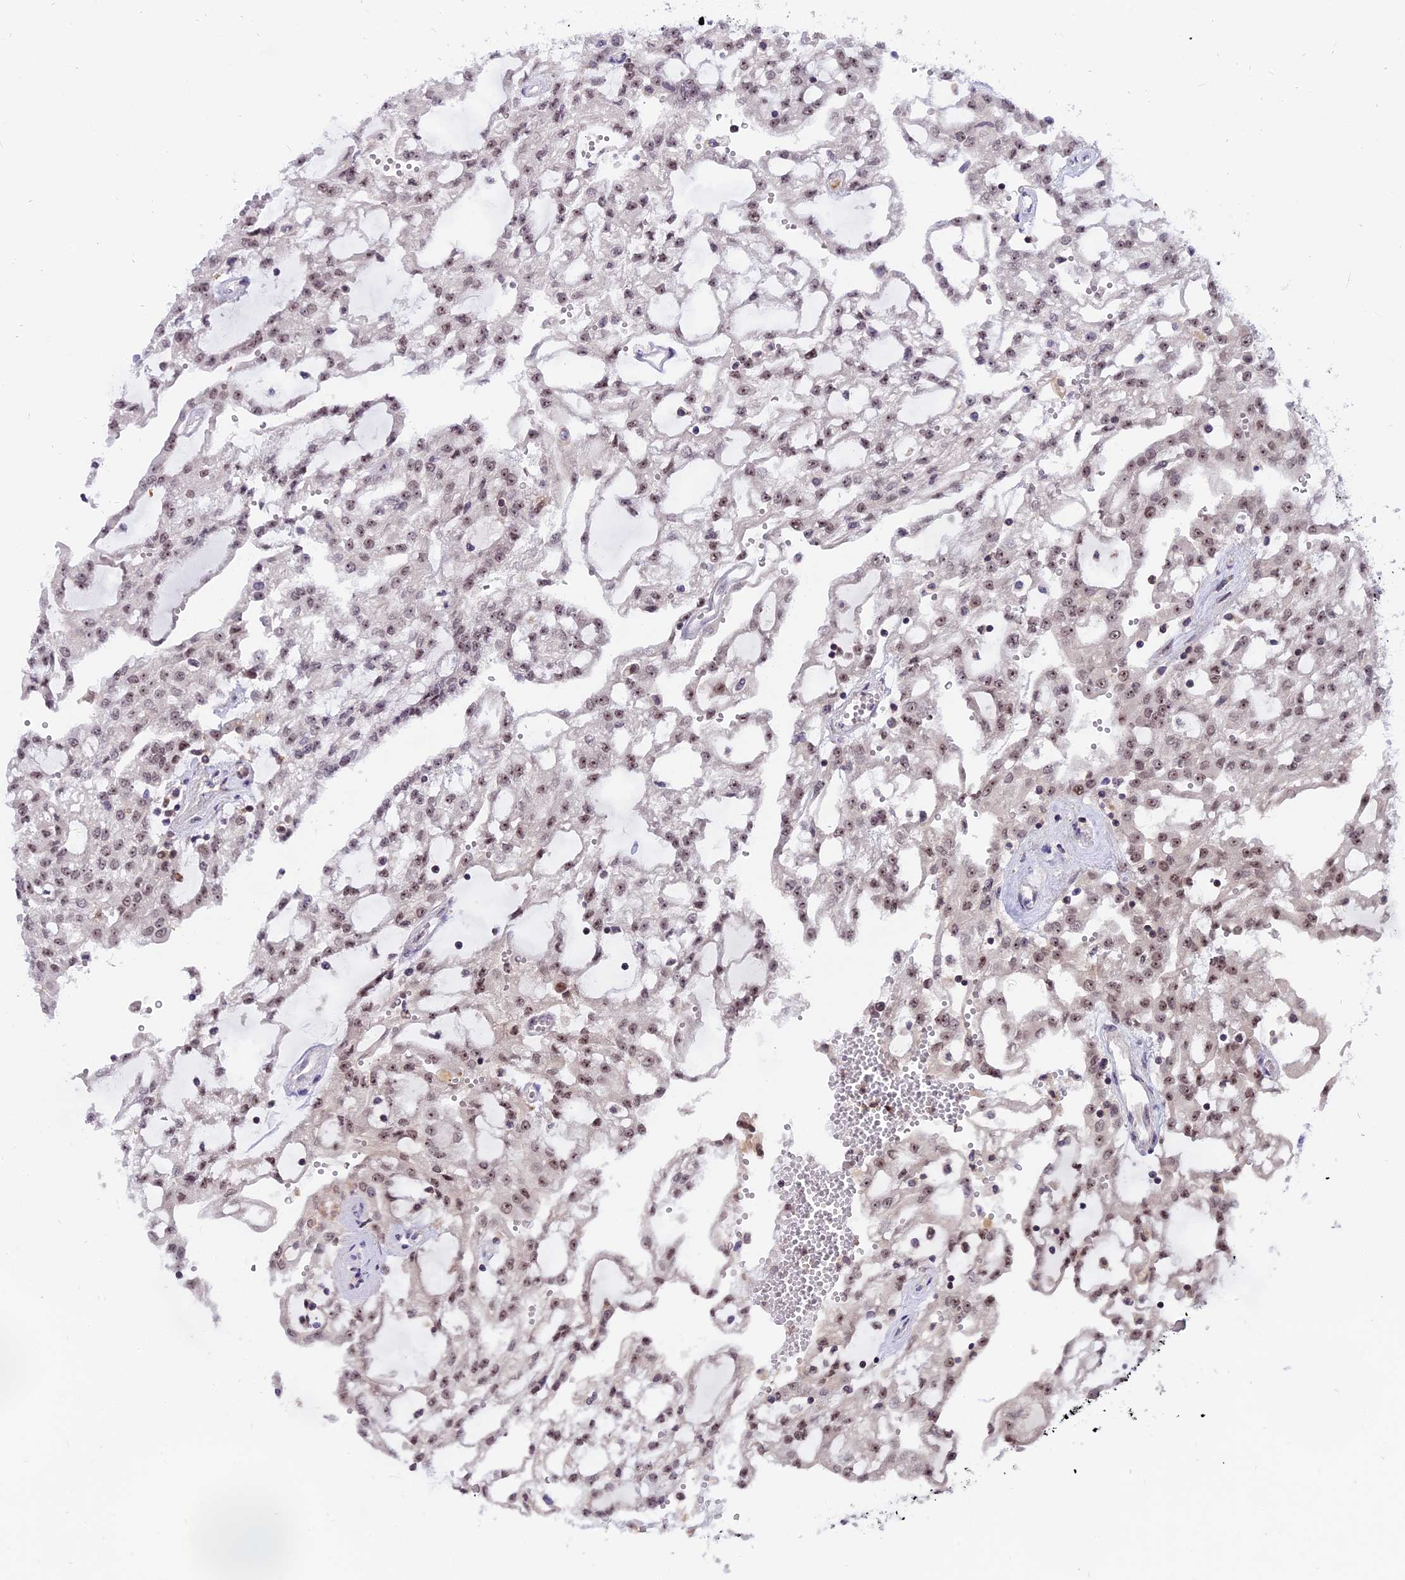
{"staining": {"intensity": "moderate", "quantity": ">75%", "location": "nuclear"}, "tissue": "renal cancer", "cell_type": "Tumor cells", "image_type": "cancer", "snomed": [{"axis": "morphology", "description": "Adenocarcinoma, NOS"}, {"axis": "topography", "description": "Kidney"}], "caption": "This is a micrograph of immunohistochemistry staining of adenocarcinoma (renal), which shows moderate staining in the nuclear of tumor cells.", "gene": "TADA3", "patient": {"sex": "male", "age": 63}}